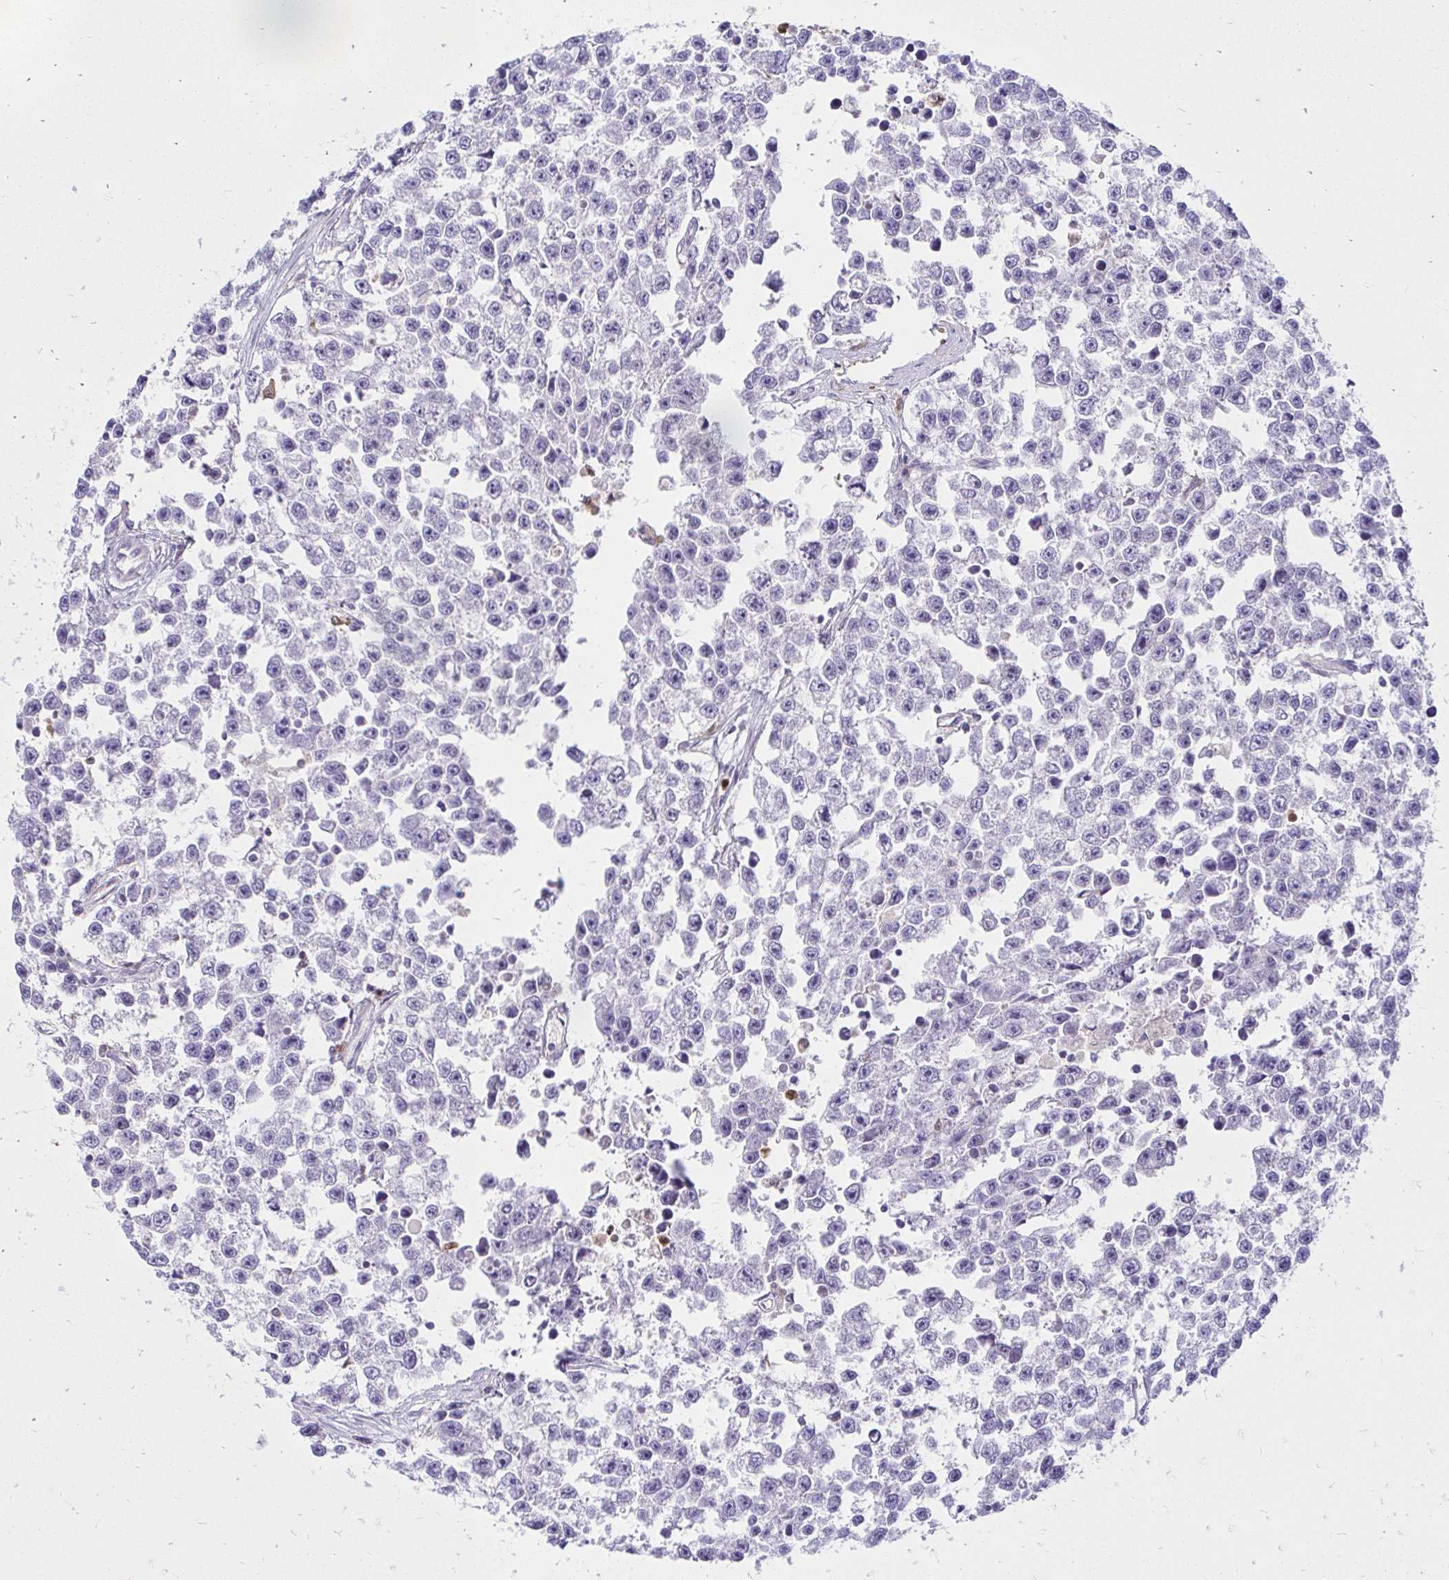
{"staining": {"intensity": "negative", "quantity": "none", "location": "none"}, "tissue": "testis cancer", "cell_type": "Tumor cells", "image_type": "cancer", "snomed": [{"axis": "morphology", "description": "Seminoma, NOS"}, {"axis": "topography", "description": "Testis"}], "caption": "Immunohistochemical staining of seminoma (testis) displays no significant staining in tumor cells. The staining is performed using DAB (3,3'-diaminobenzidine) brown chromogen with nuclei counter-stained in using hematoxylin.", "gene": "PYCARD", "patient": {"sex": "male", "age": 26}}